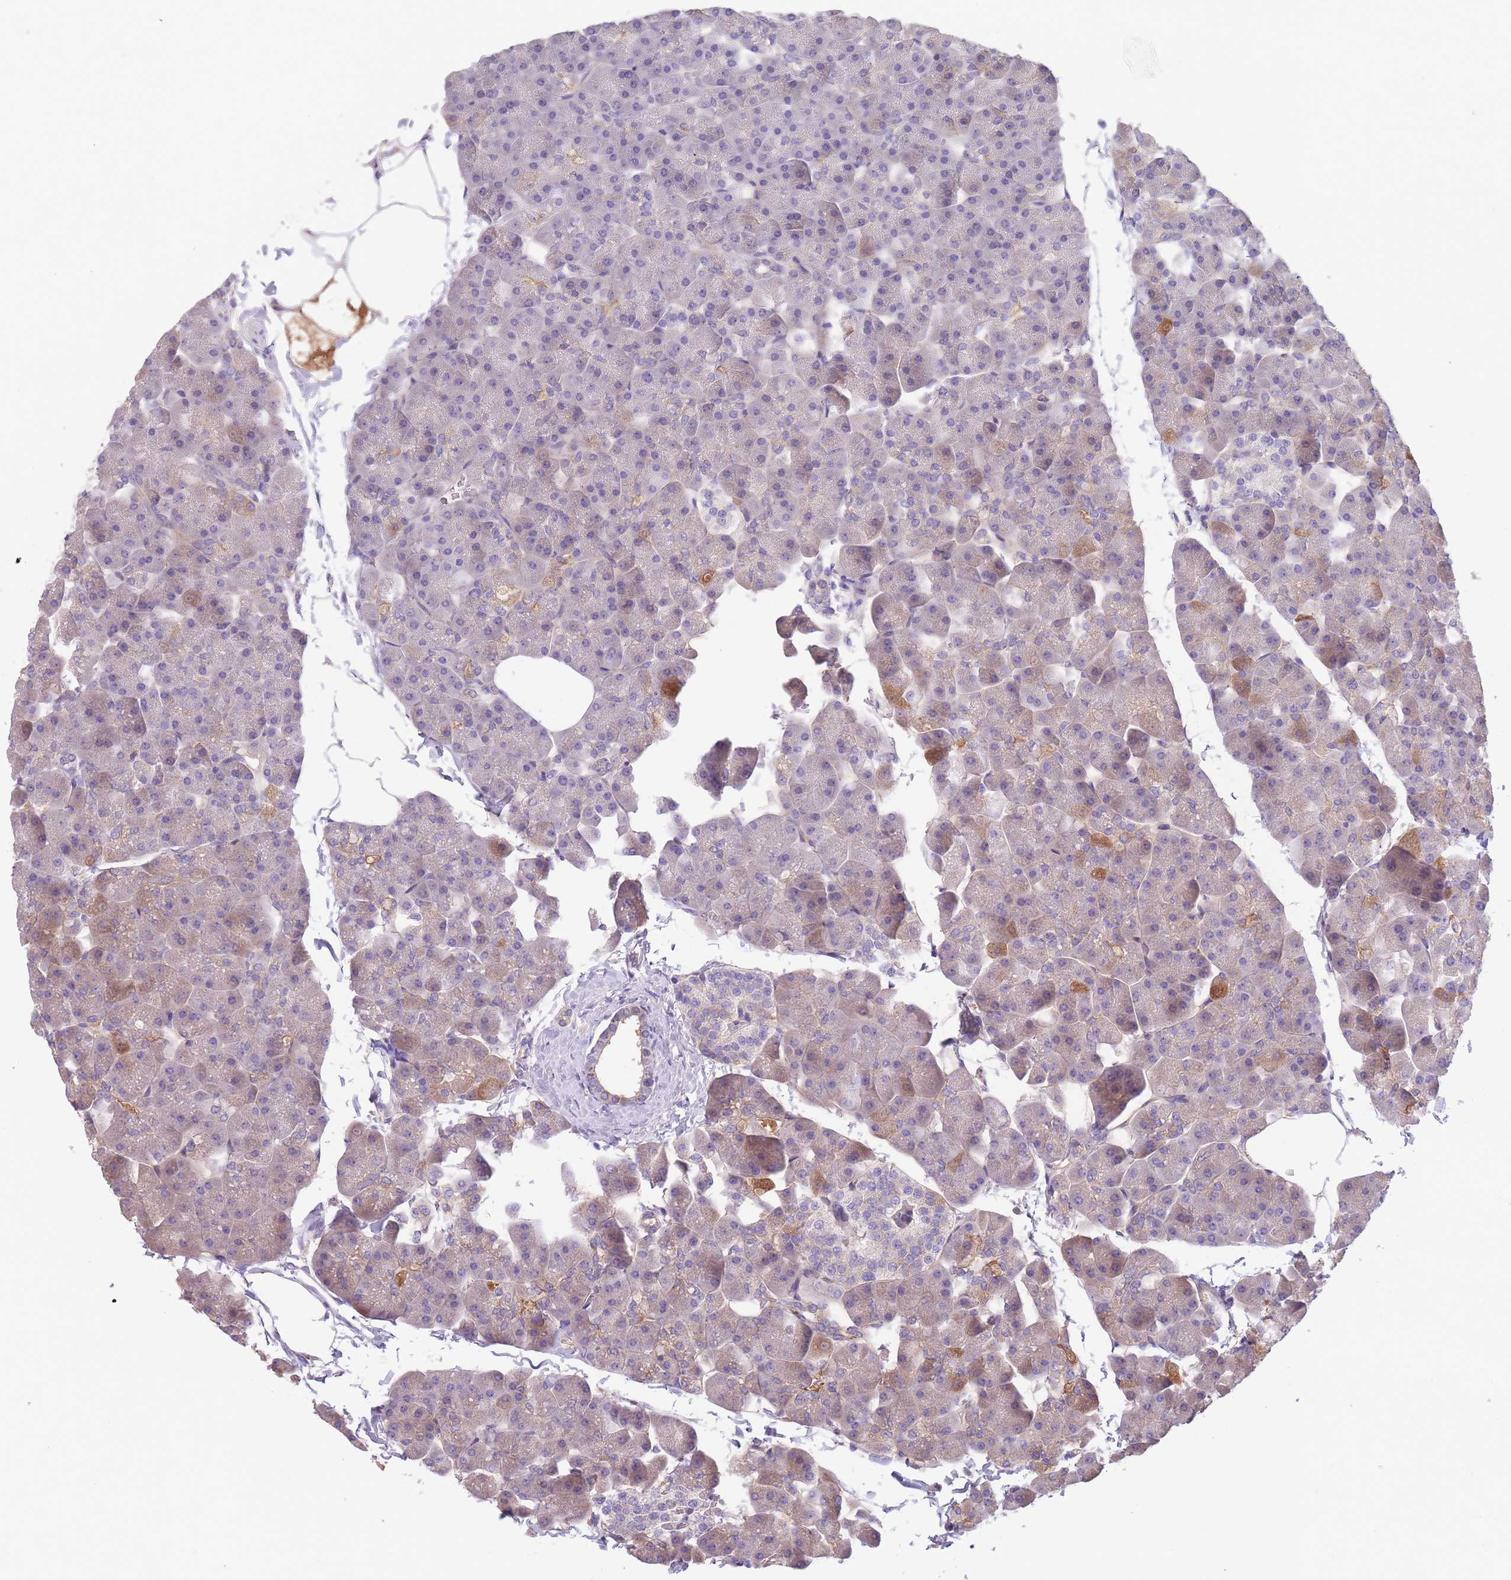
{"staining": {"intensity": "moderate", "quantity": "<25%", "location": "cytoplasmic/membranous"}, "tissue": "pancreas", "cell_type": "Exocrine glandular cells", "image_type": "normal", "snomed": [{"axis": "morphology", "description": "Normal tissue, NOS"}, {"axis": "topography", "description": "Pancreas"}], "caption": "Moderate cytoplasmic/membranous protein staining is appreciated in approximately <25% of exocrine glandular cells in pancreas. (Stains: DAB (3,3'-diaminobenzidine) in brown, nuclei in blue, Microscopy: brightfield microscopy at high magnification).", "gene": "ITPKC", "patient": {"sex": "male", "age": 35}}